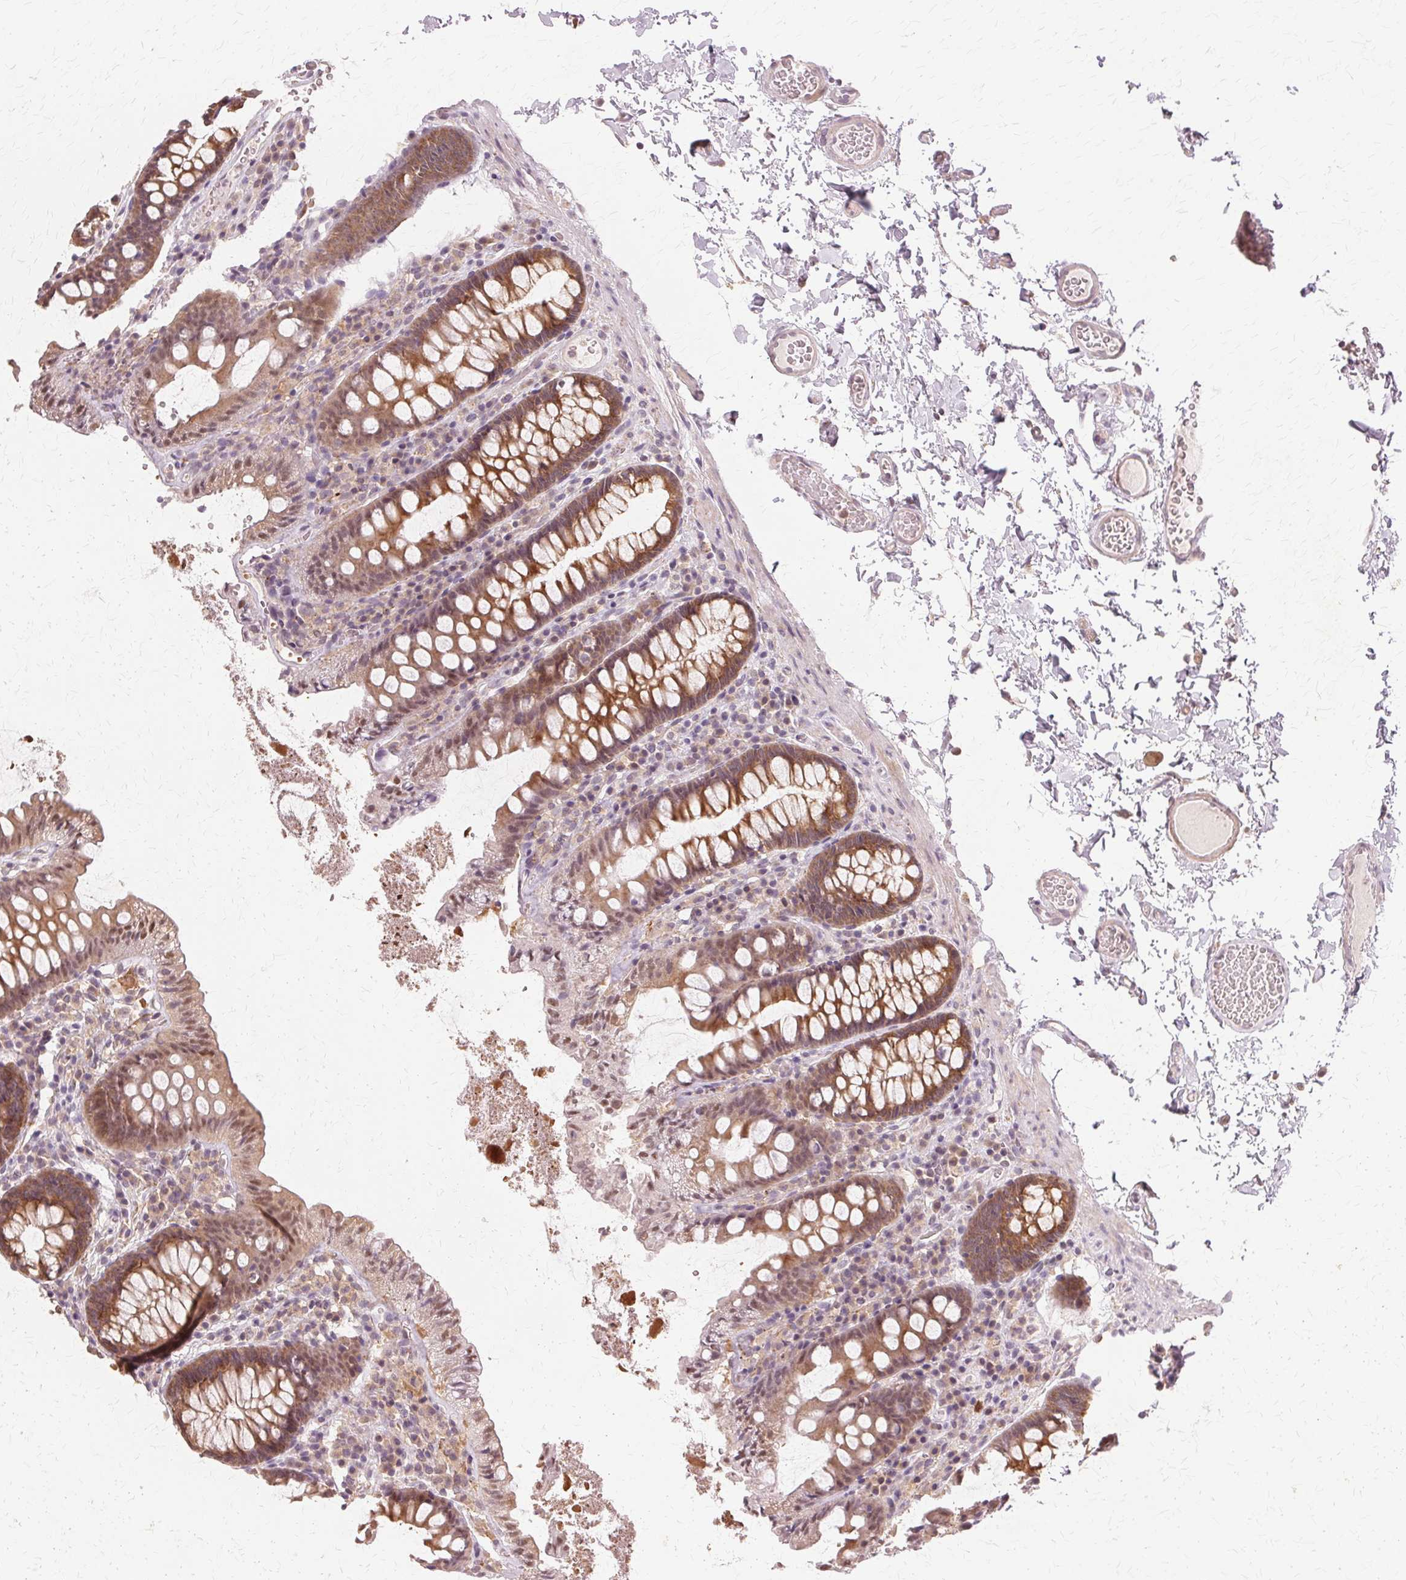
{"staining": {"intensity": "weak", "quantity": "25%-75%", "location": "cytoplasmic/membranous"}, "tissue": "colon", "cell_type": "Endothelial cells", "image_type": "normal", "snomed": [{"axis": "morphology", "description": "Normal tissue, NOS"}, {"axis": "topography", "description": "Colon"}, {"axis": "topography", "description": "Peripheral nerve tissue"}], "caption": "This photomicrograph shows normal colon stained with IHC to label a protein in brown. The cytoplasmic/membranous of endothelial cells show weak positivity for the protein. Nuclei are counter-stained blue.", "gene": "PRMT5", "patient": {"sex": "male", "age": 84}}